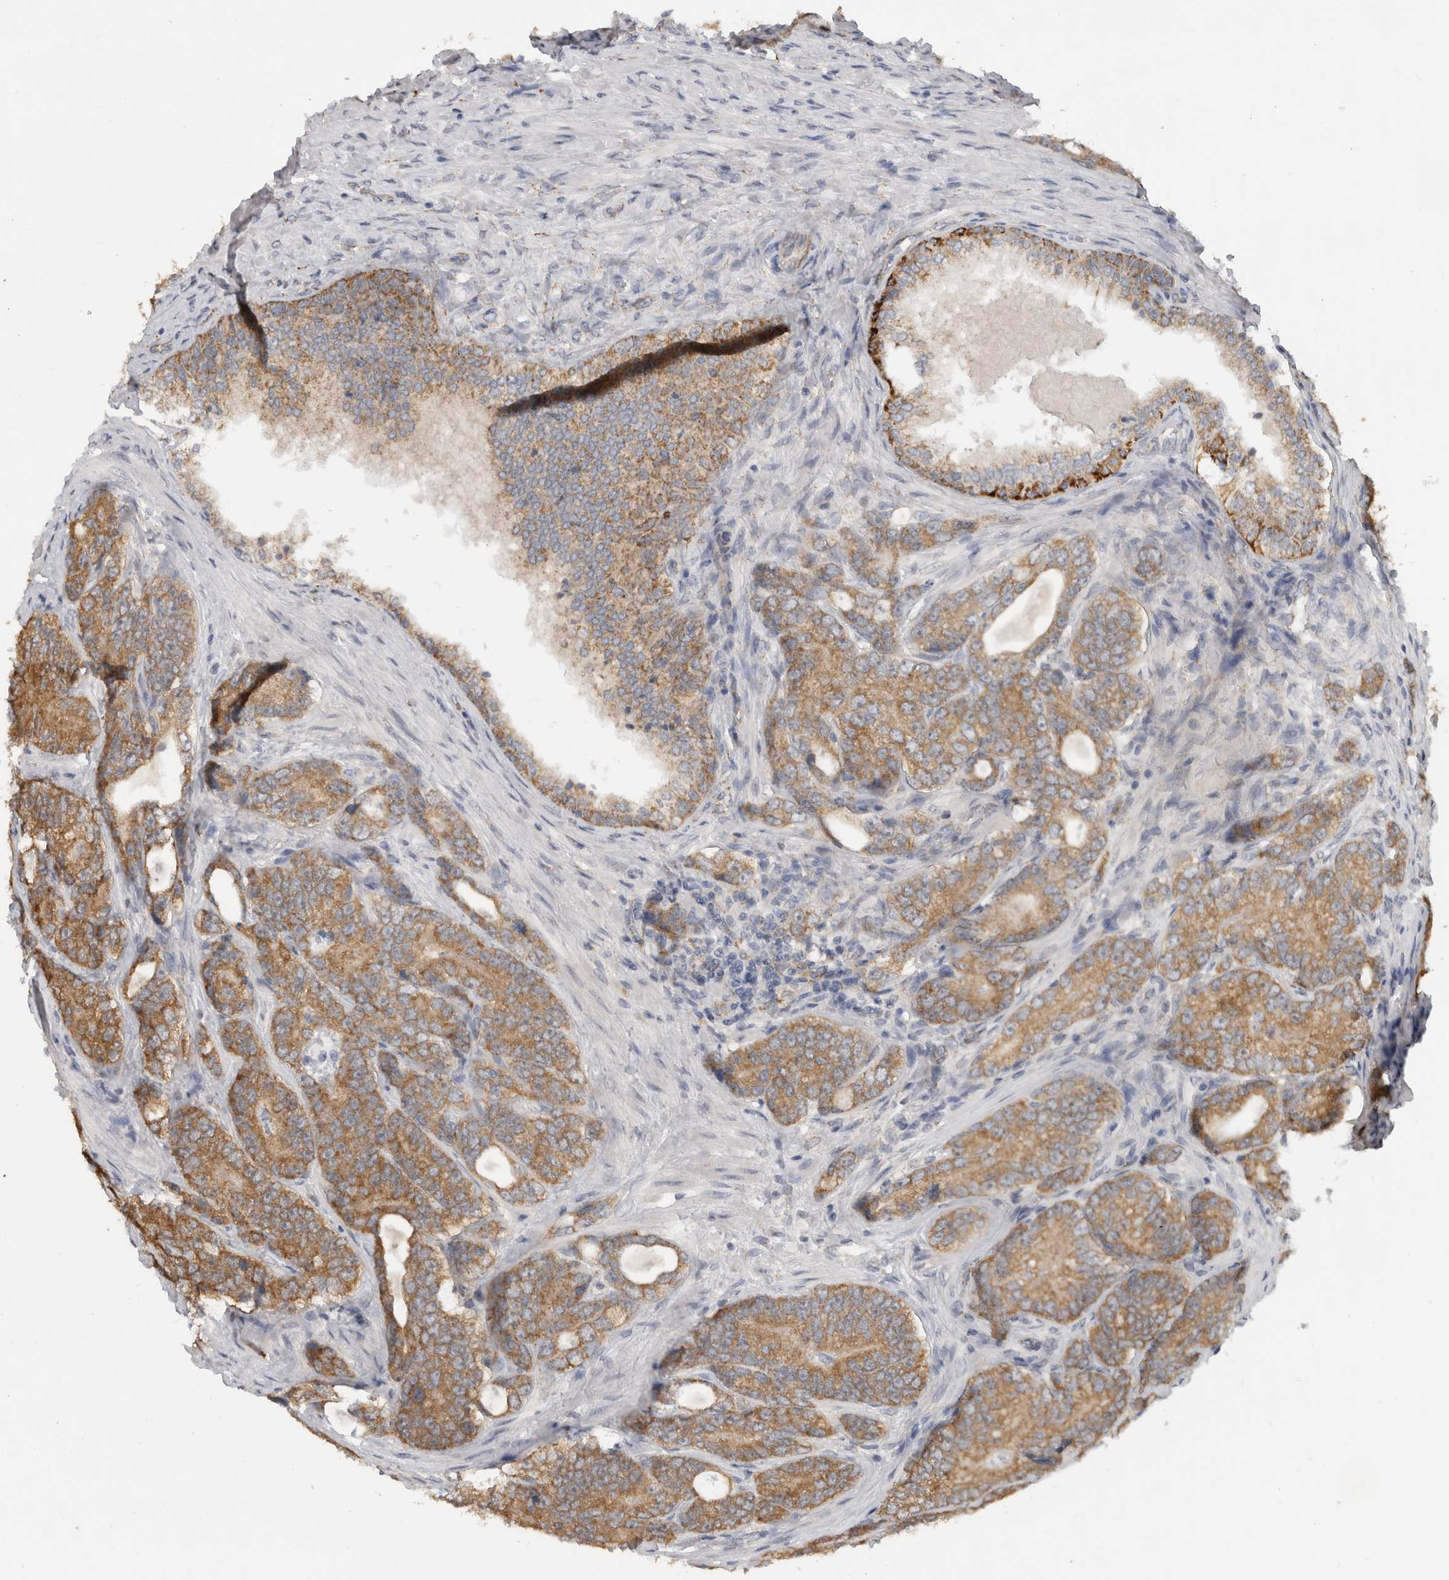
{"staining": {"intensity": "strong", "quantity": "25%-75%", "location": "cytoplasmic/membranous"}, "tissue": "prostate cancer", "cell_type": "Tumor cells", "image_type": "cancer", "snomed": [{"axis": "morphology", "description": "Adenocarcinoma, High grade"}, {"axis": "topography", "description": "Prostate"}], "caption": "Protein positivity by immunohistochemistry exhibits strong cytoplasmic/membranous positivity in approximately 25%-75% of tumor cells in prostate cancer.", "gene": "DYRK2", "patient": {"sex": "male", "age": 56}}